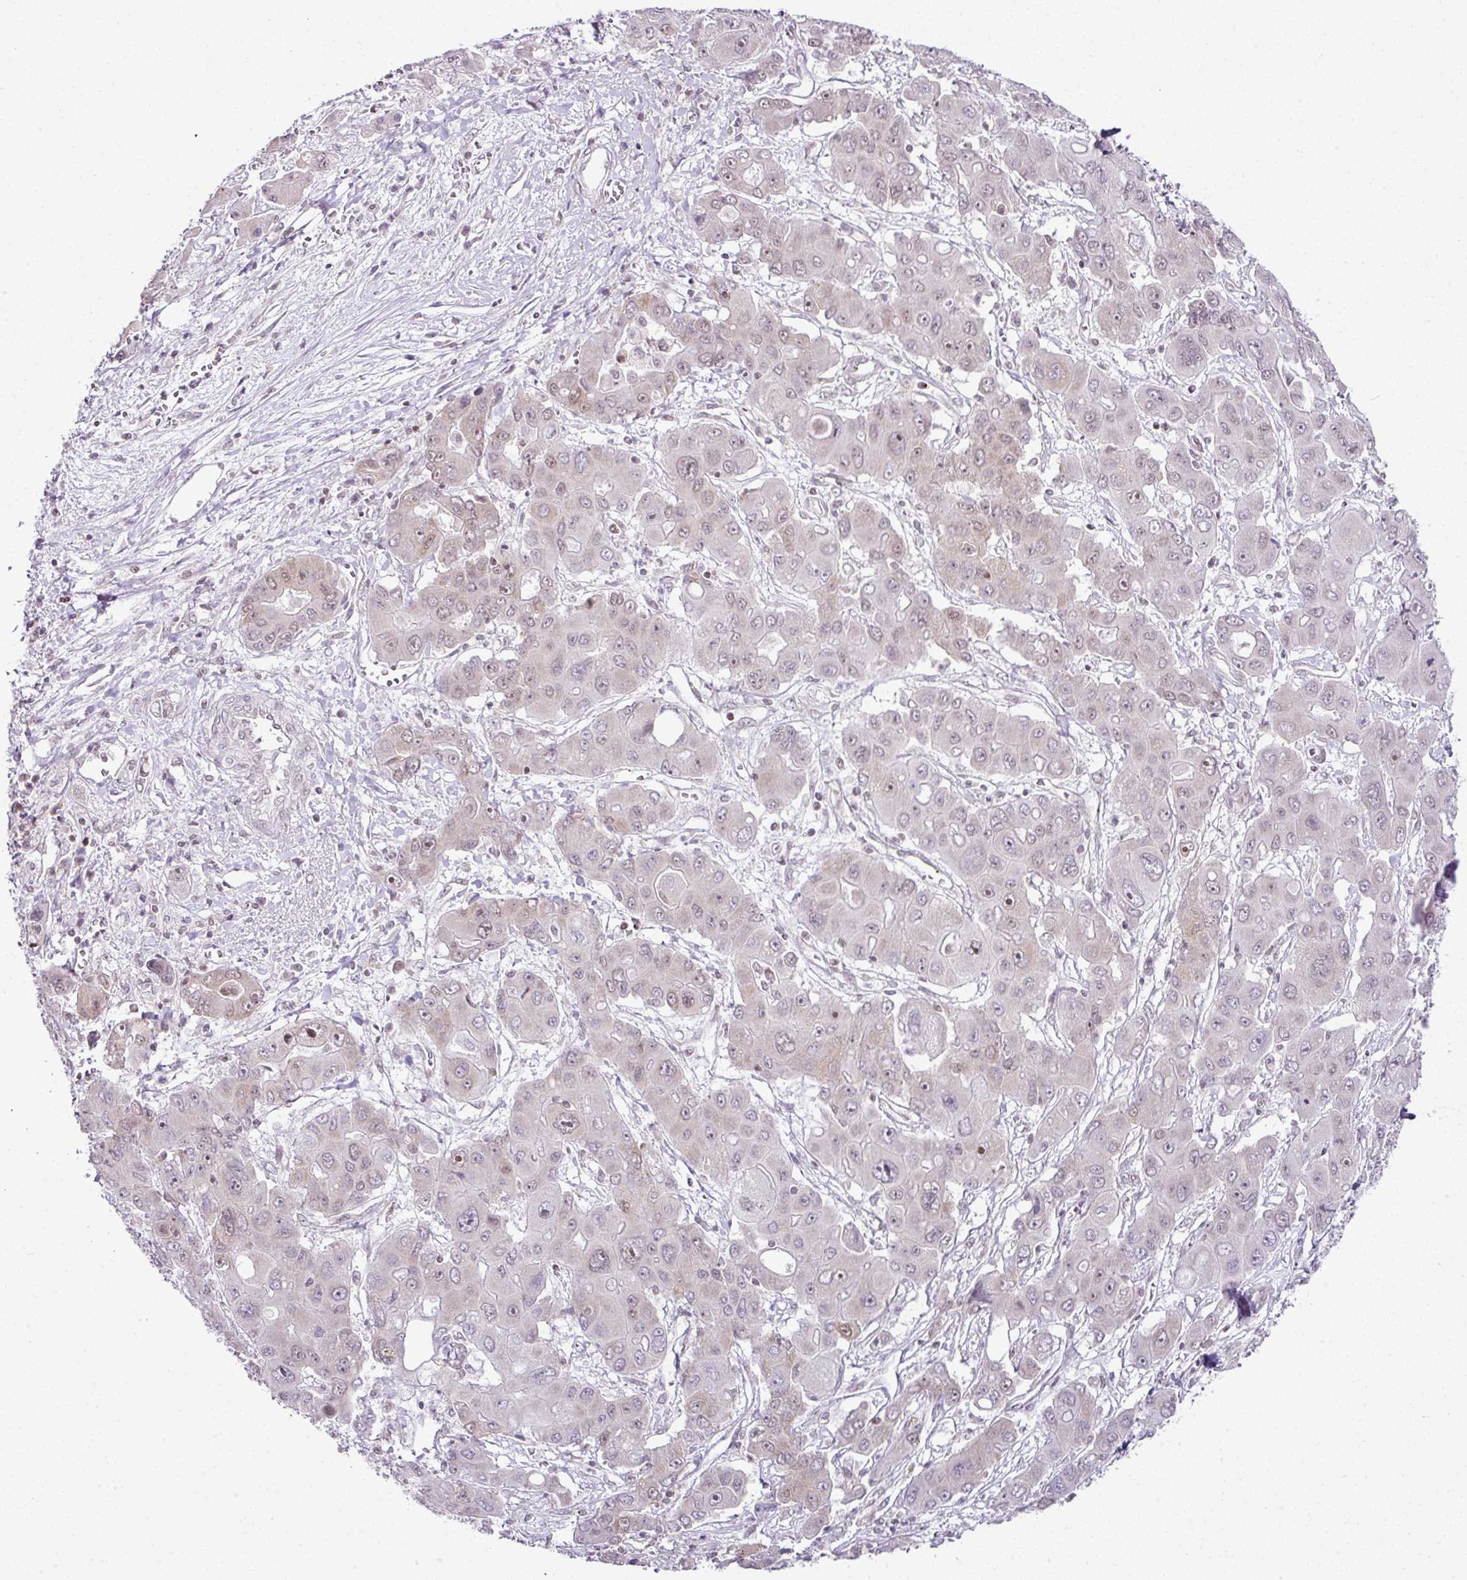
{"staining": {"intensity": "weak", "quantity": "<25%", "location": "nuclear"}, "tissue": "liver cancer", "cell_type": "Tumor cells", "image_type": "cancer", "snomed": [{"axis": "morphology", "description": "Cholangiocarcinoma"}, {"axis": "topography", "description": "Liver"}], "caption": "Immunohistochemistry photomicrograph of cholangiocarcinoma (liver) stained for a protein (brown), which reveals no staining in tumor cells.", "gene": "FAM32A", "patient": {"sex": "male", "age": 67}}